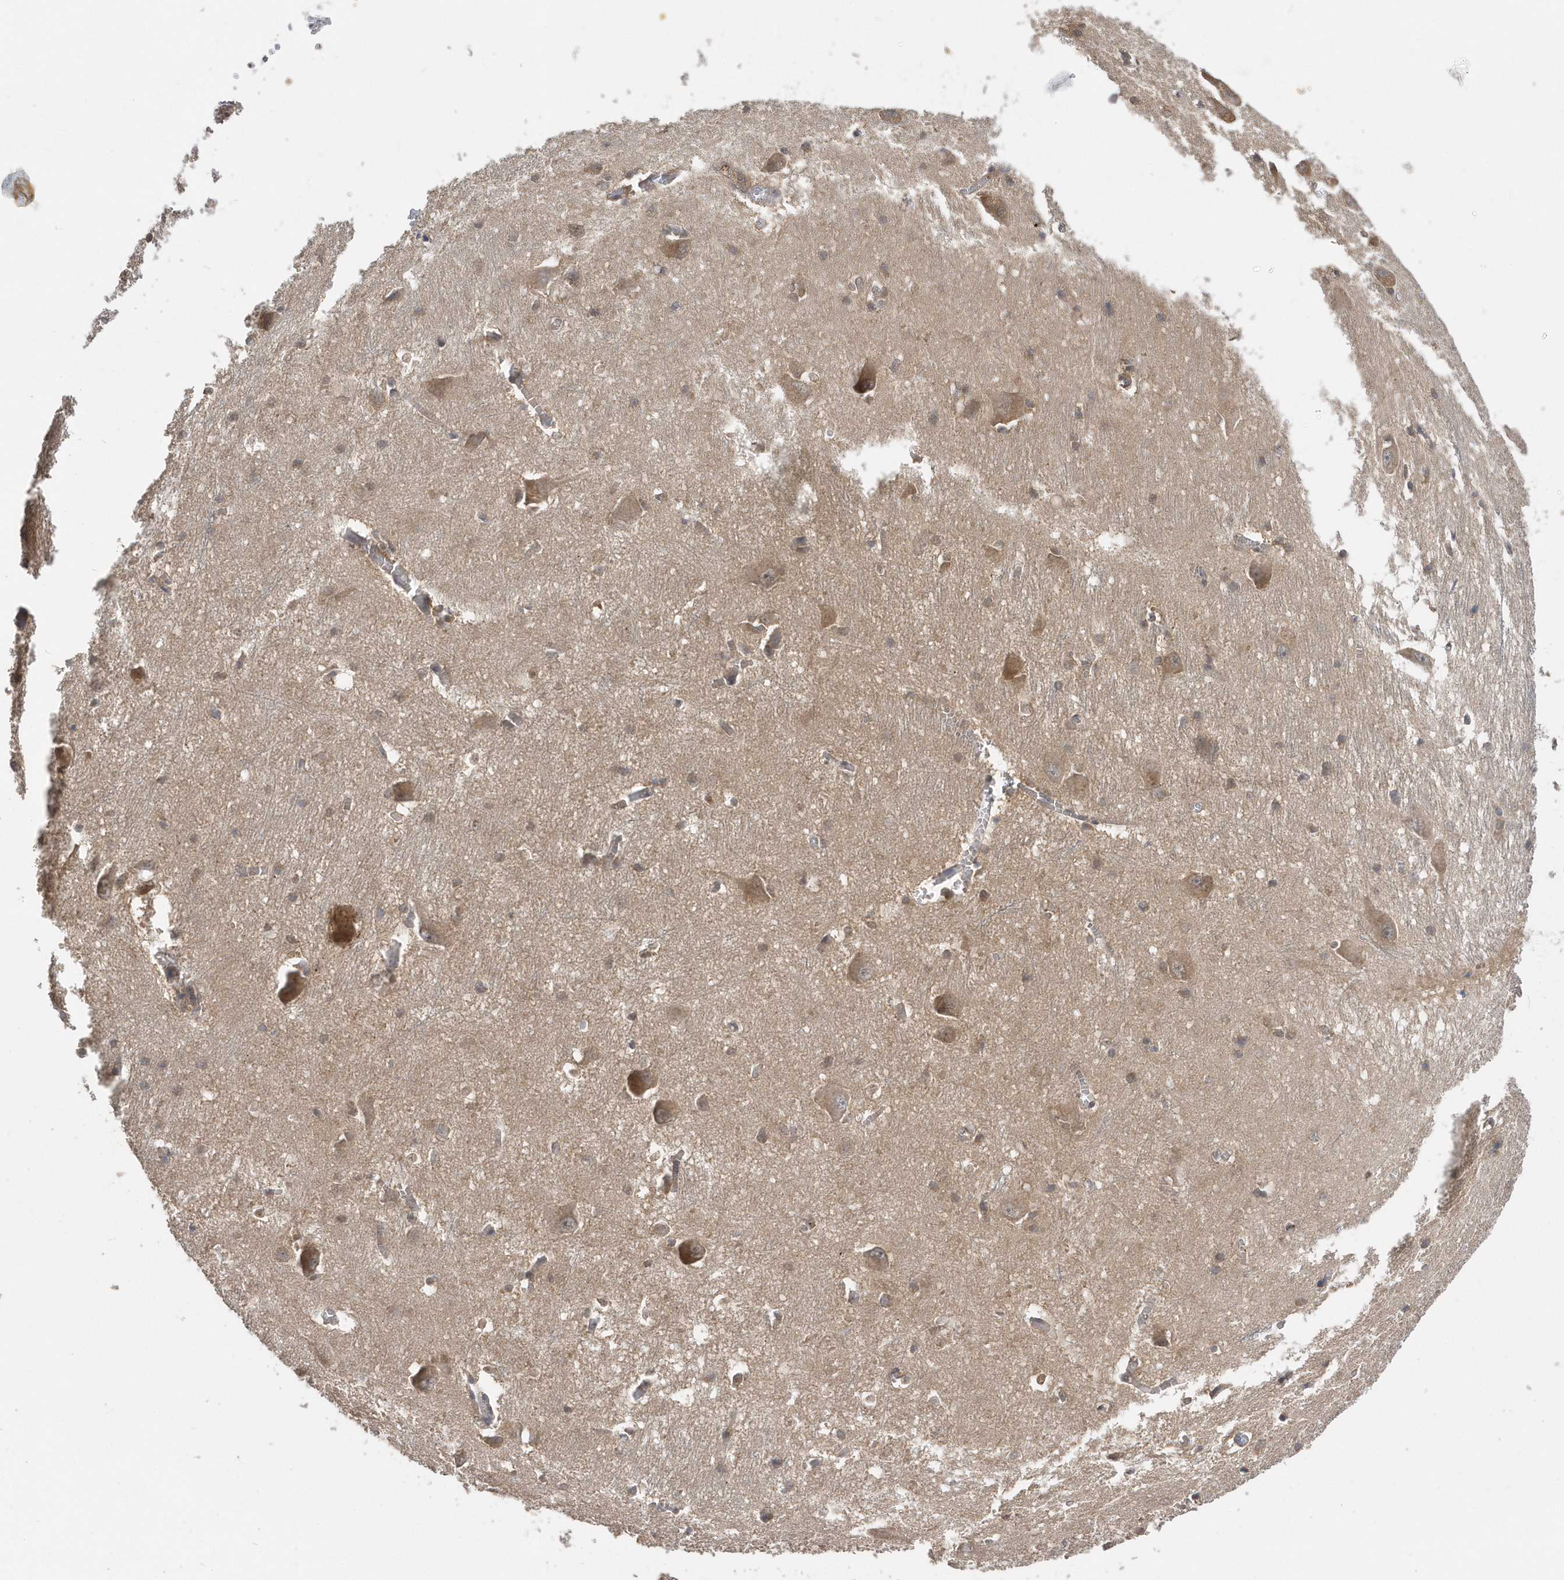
{"staining": {"intensity": "weak", "quantity": "<25%", "location": "cytoplasmic/membranous"}, "tissue": "caudate", "cell_type": "Glial cells", "image_type": "normal", "snomed": [{"axis": "morphology", "description": "Normal tissue, NOS"}, {"axis": "topography", "description": "Lateral ventricle wall"}], "caption": "The micrograph demonstrates no staining of glial cells in normal caudate.", "gene": "RPEL1", "patient": {"sex": "male", "age": 37}}